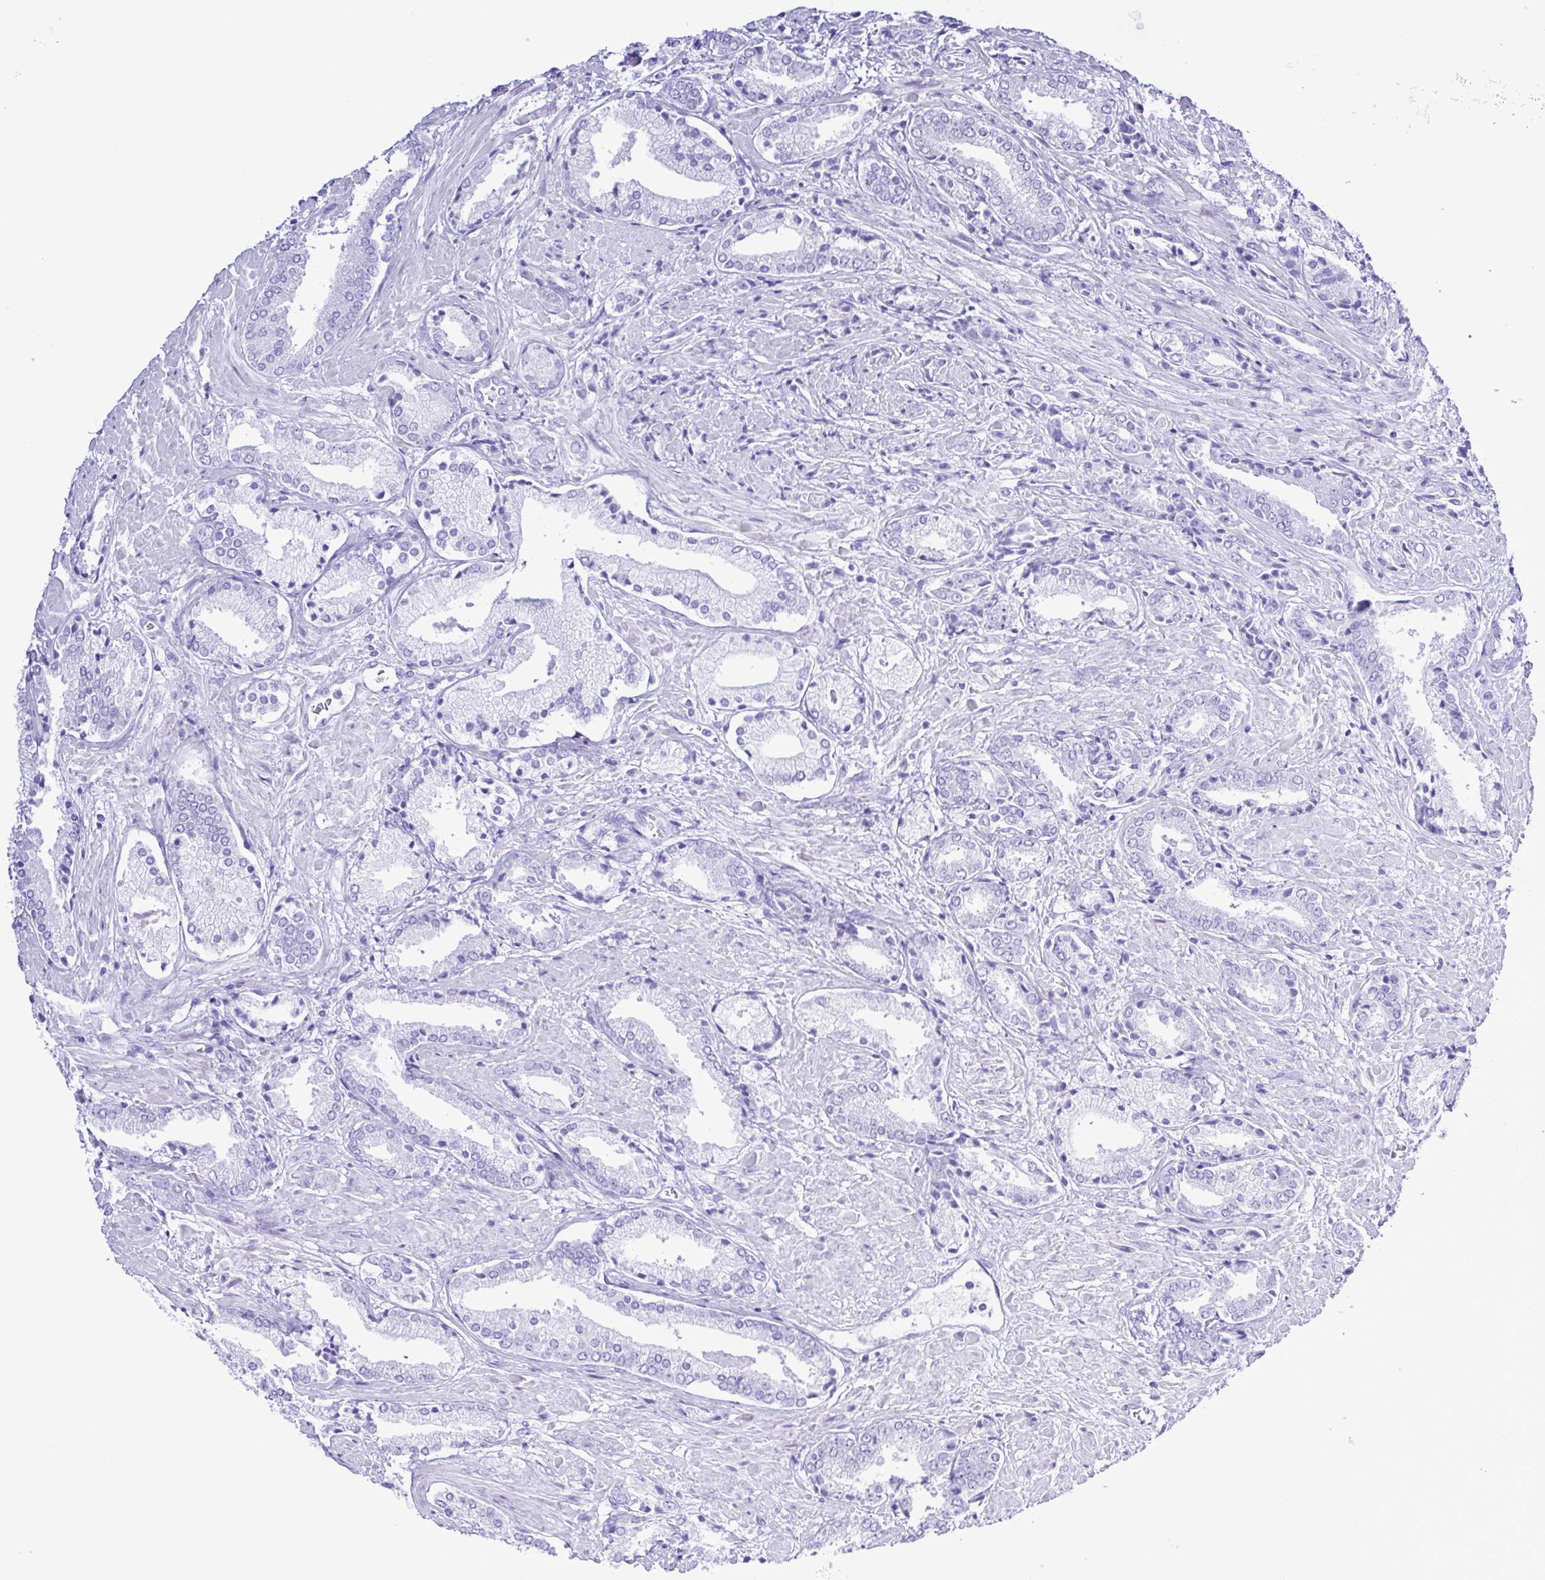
{"staining": {"intensity": "negative", "quantity": "none", "location": "none"}, "tissue": "prostate cancer", "cell_type": "Tumor cells", "image_type": "cancer", "snomed": [{"axis": "morphology", "description": "Adenocarcinoma, High grade"}, {"axis": "topography", "description": "Prostate"}], "caption": "The photomicrograph exhibits no staining of tumor cells in prostate cancer (adenocarcinoma (high-grade)).", "gene": "SYT1", "patient": {"sex": "male", "age": 56}}